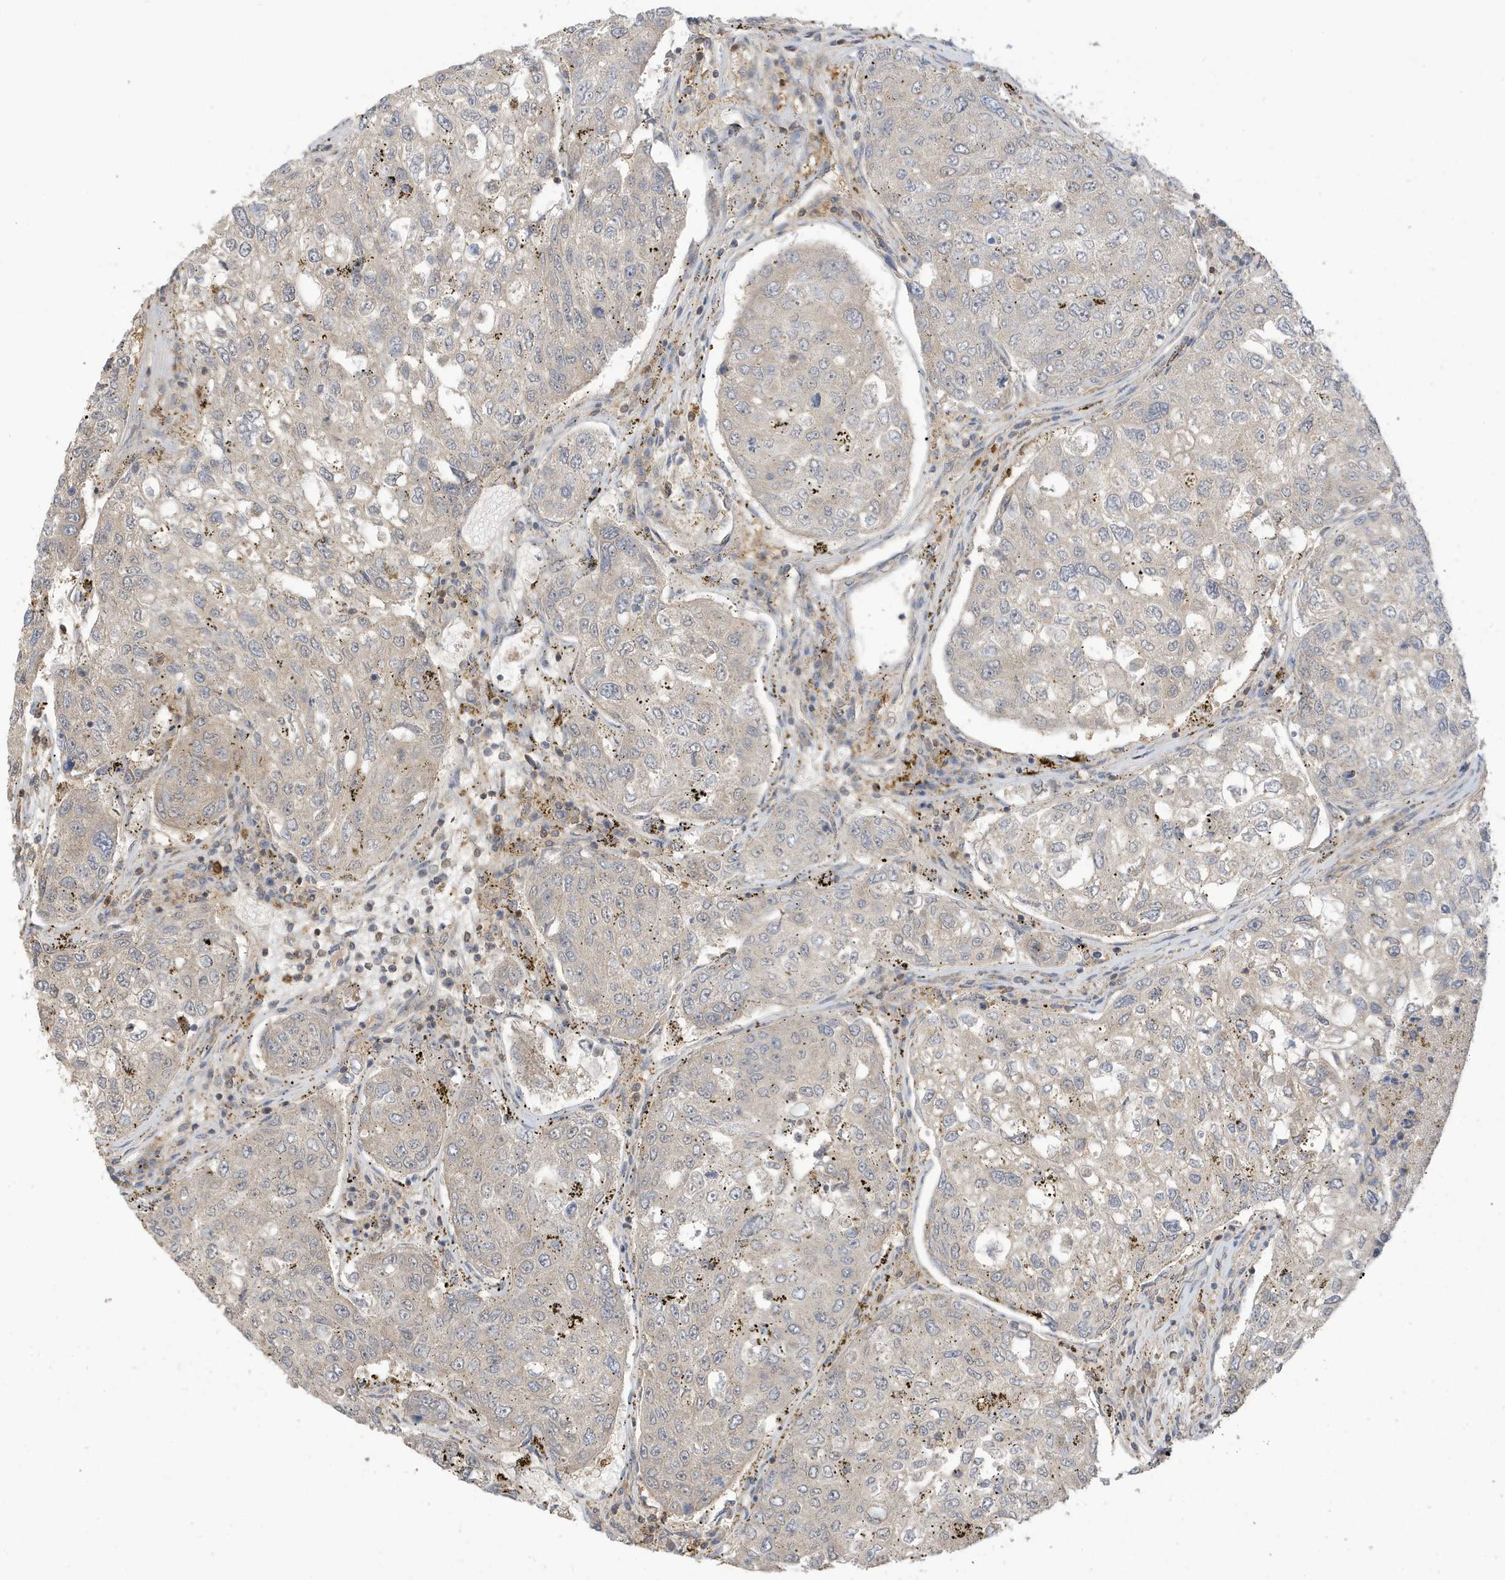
{"staining": {"intensity": "negative", "quantity": "none", "location": "none"}, "tissue": "urothelial cancer", "cell_type": "Tumor cells", "image_type": "cancer", "snomed": [{"axis": "morphology", "description": "Urothelial carcinoma, High grade"}, {"axis": "topography", "description": "Lymph node"}, {"axis": "topography", "description": "Urinary bladder"}], "caption": "Micrograph shows no significant protein staining in tumor cells of urothelial carcinoma (high-grade).", "gene": "TAB3", "patient": {"sex": "male", "age": 51}}